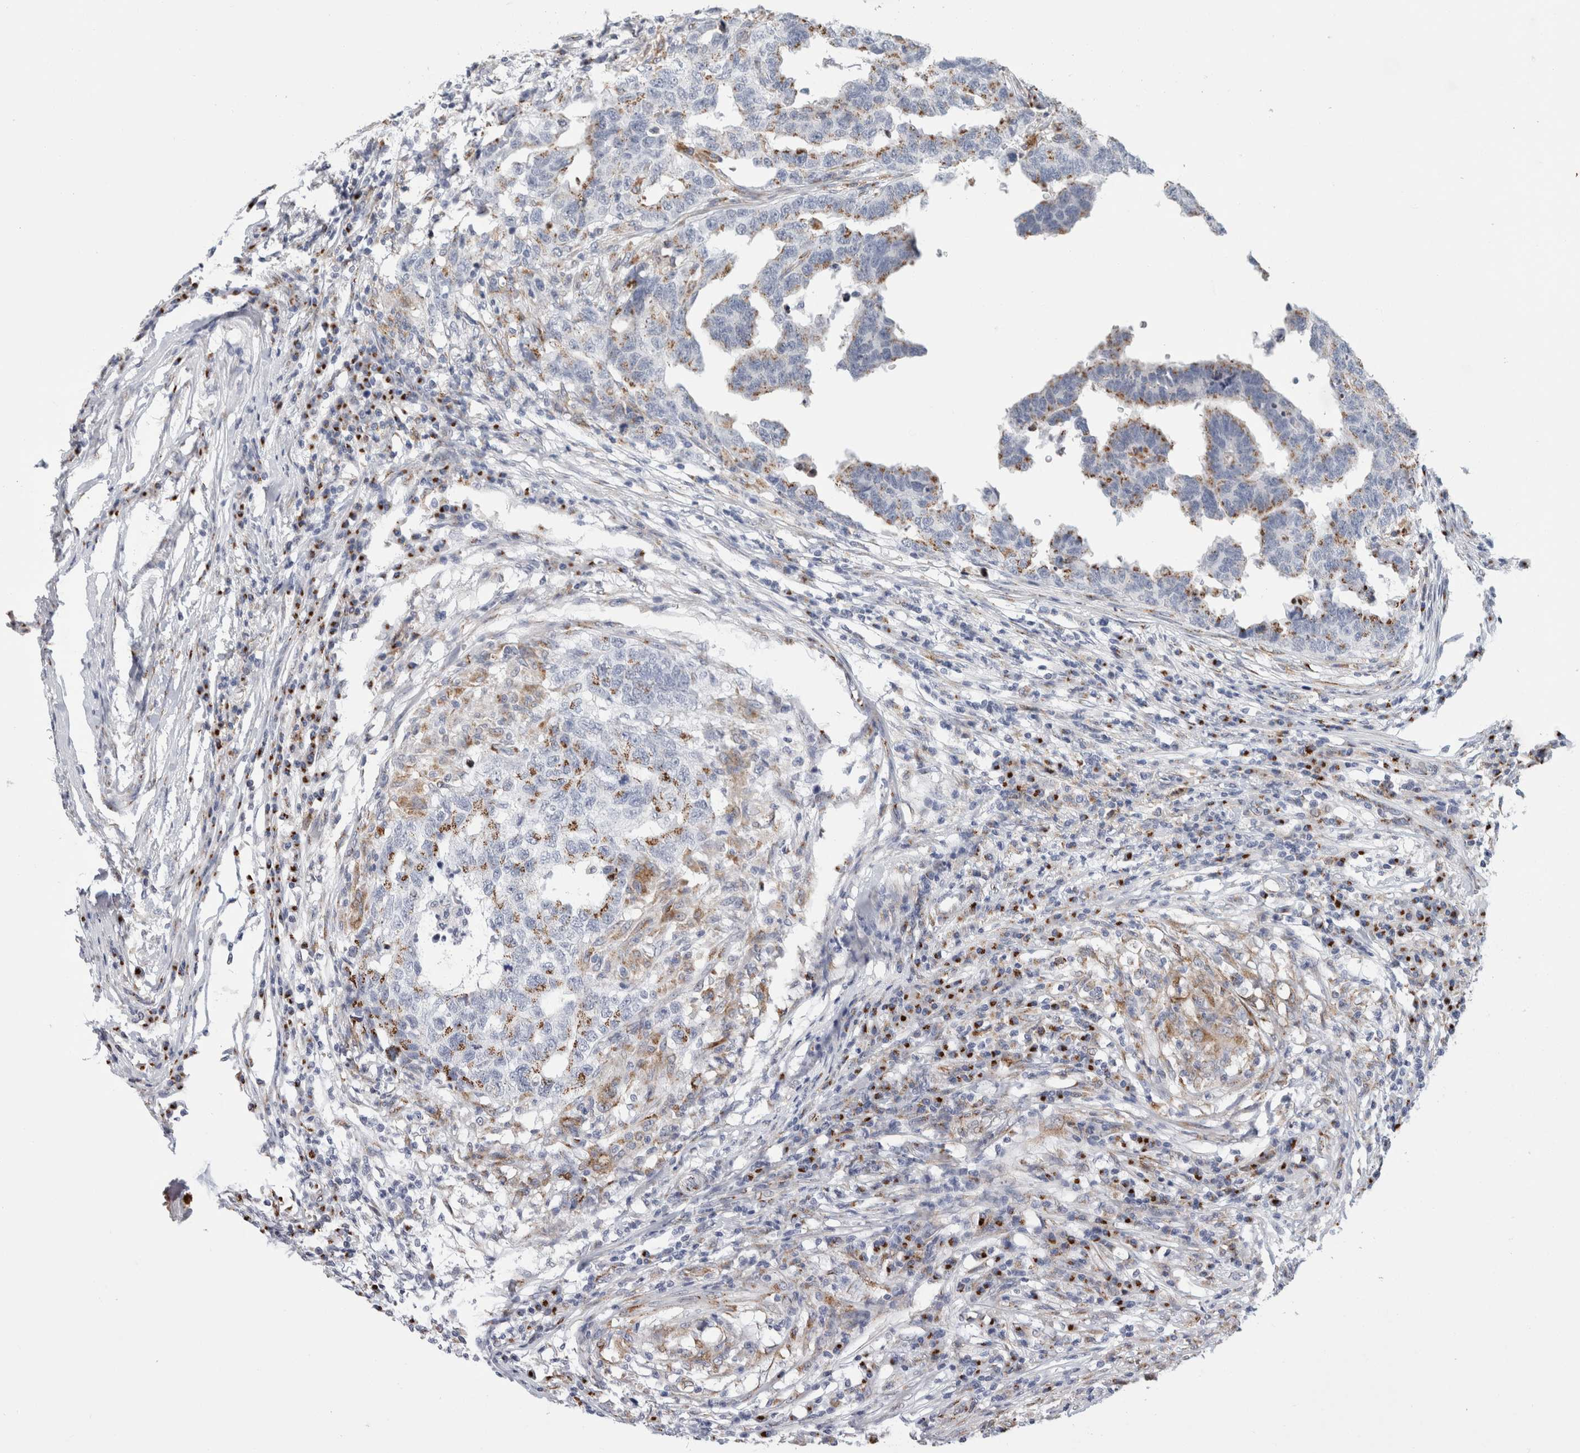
{"staining": {"intensity": "weak", "quantity": "25%-75%", "location": "cytoplasmic/membranous"}, "tissue": "testis cancer", "cell_type": "Tumor cells", "image_type": "cancer", "snomed": [{"axis": "morphology", "description": "Carcinoma, Embryonal, NOS"}, {"axis": "topography", "description": "Testis"}], "caption": "An image showing weak cytoplasmic/membranous positivity in approximately 25%-75% of tumor cells in testis cancer (embryonal carcinoma), as visualized by brown immunohistochemical staining.", "gene": "MCFD2", "patient": {"sex": "male", "age": 21}}